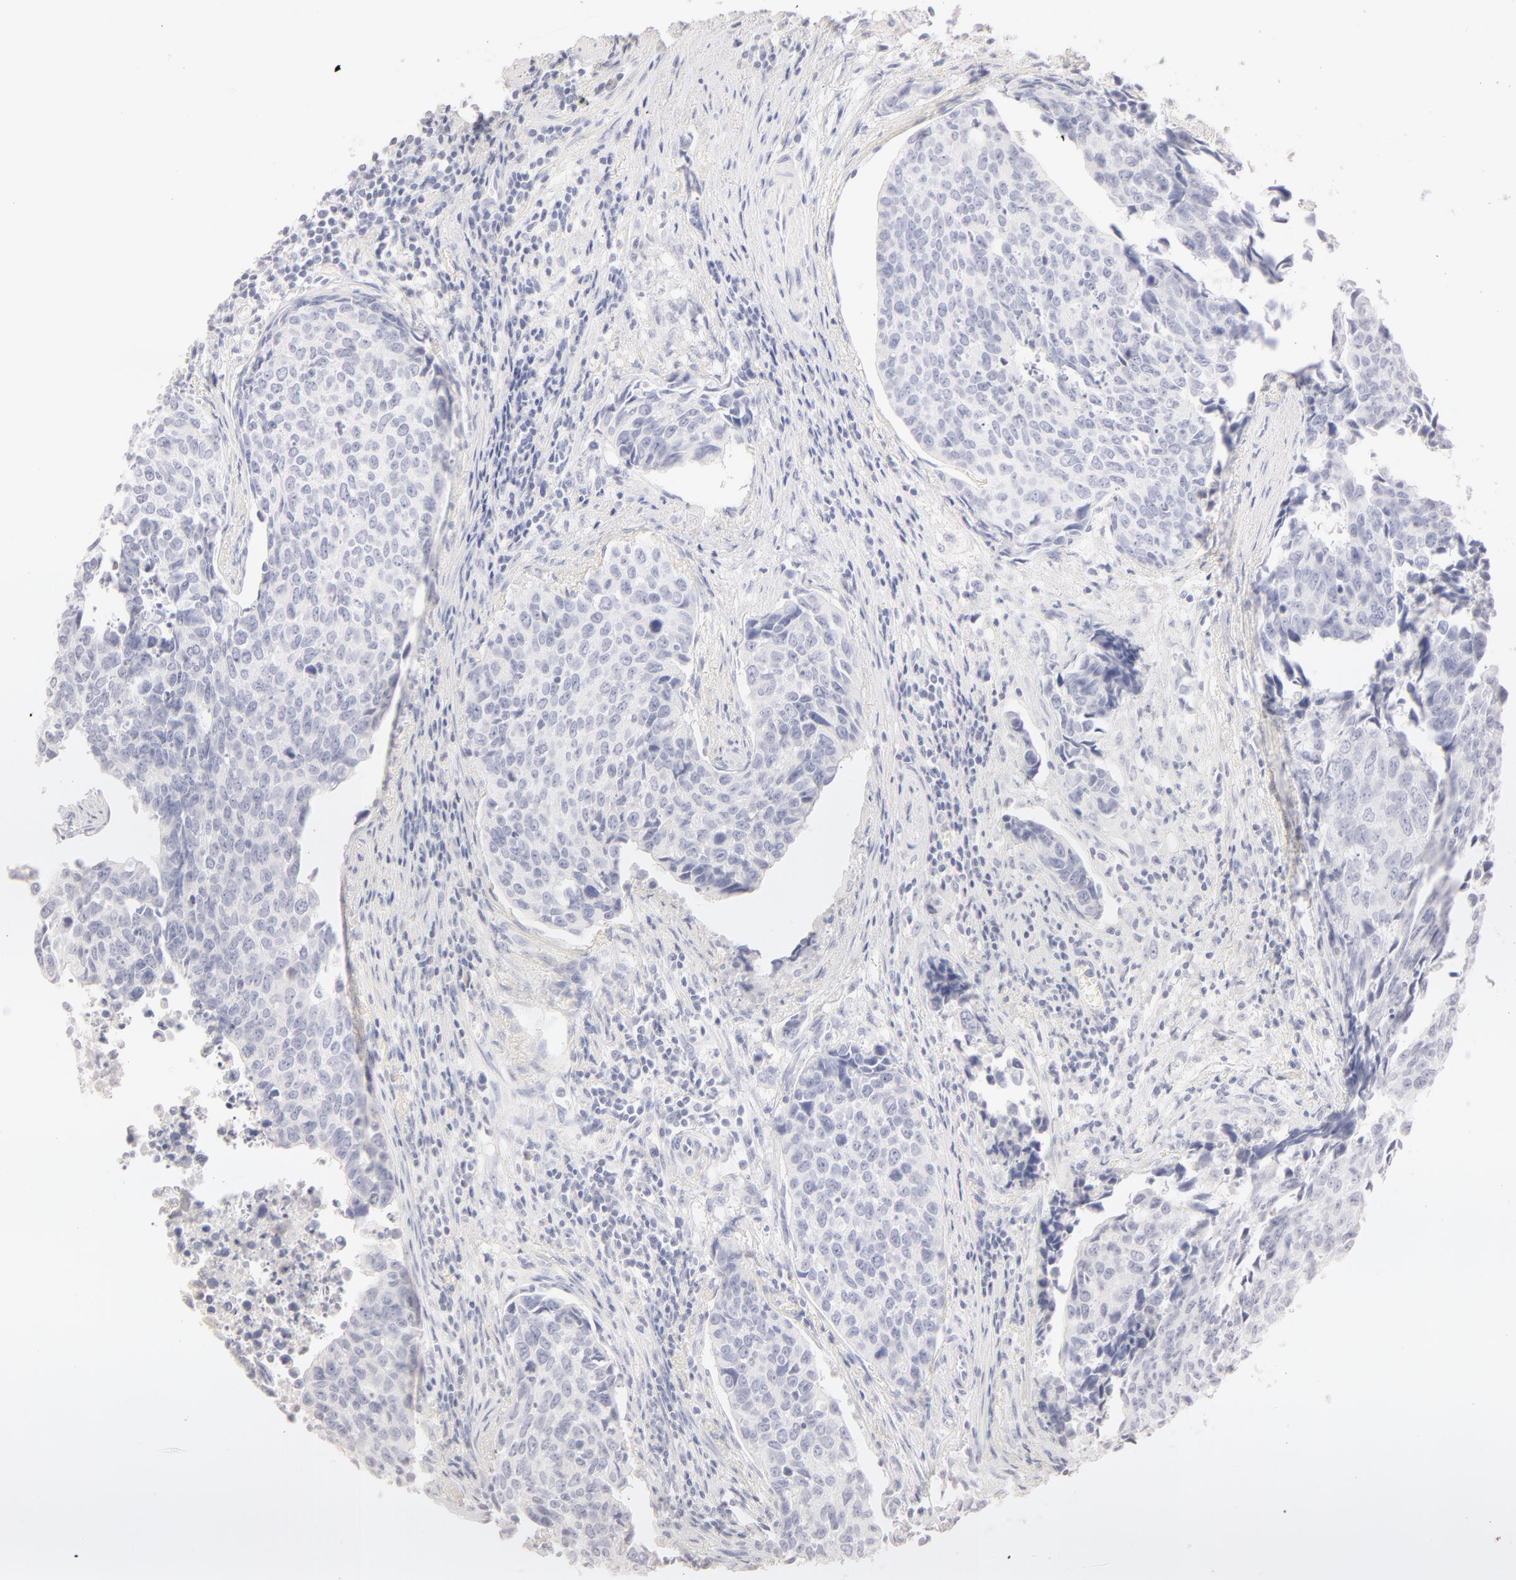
{"staining": {"intensity": "negative", "quantity": "none", "location": "none"}, "tissue": "urothelial cancer", "cell_type": "Tumor cells", "image_type": "cancer", "snomed": [{"axis": "morphology", "description": "Urothelial carcinoma, High grade"}, {"axis": "topography", "description": "Urinary bladder"}], "caption": "Urothelial cancer stained for a protein using immunohistochemistry displays no staining tumor cells.", "gene": "LGALS7B", "patient": {"sex": "male", "age": 81}}